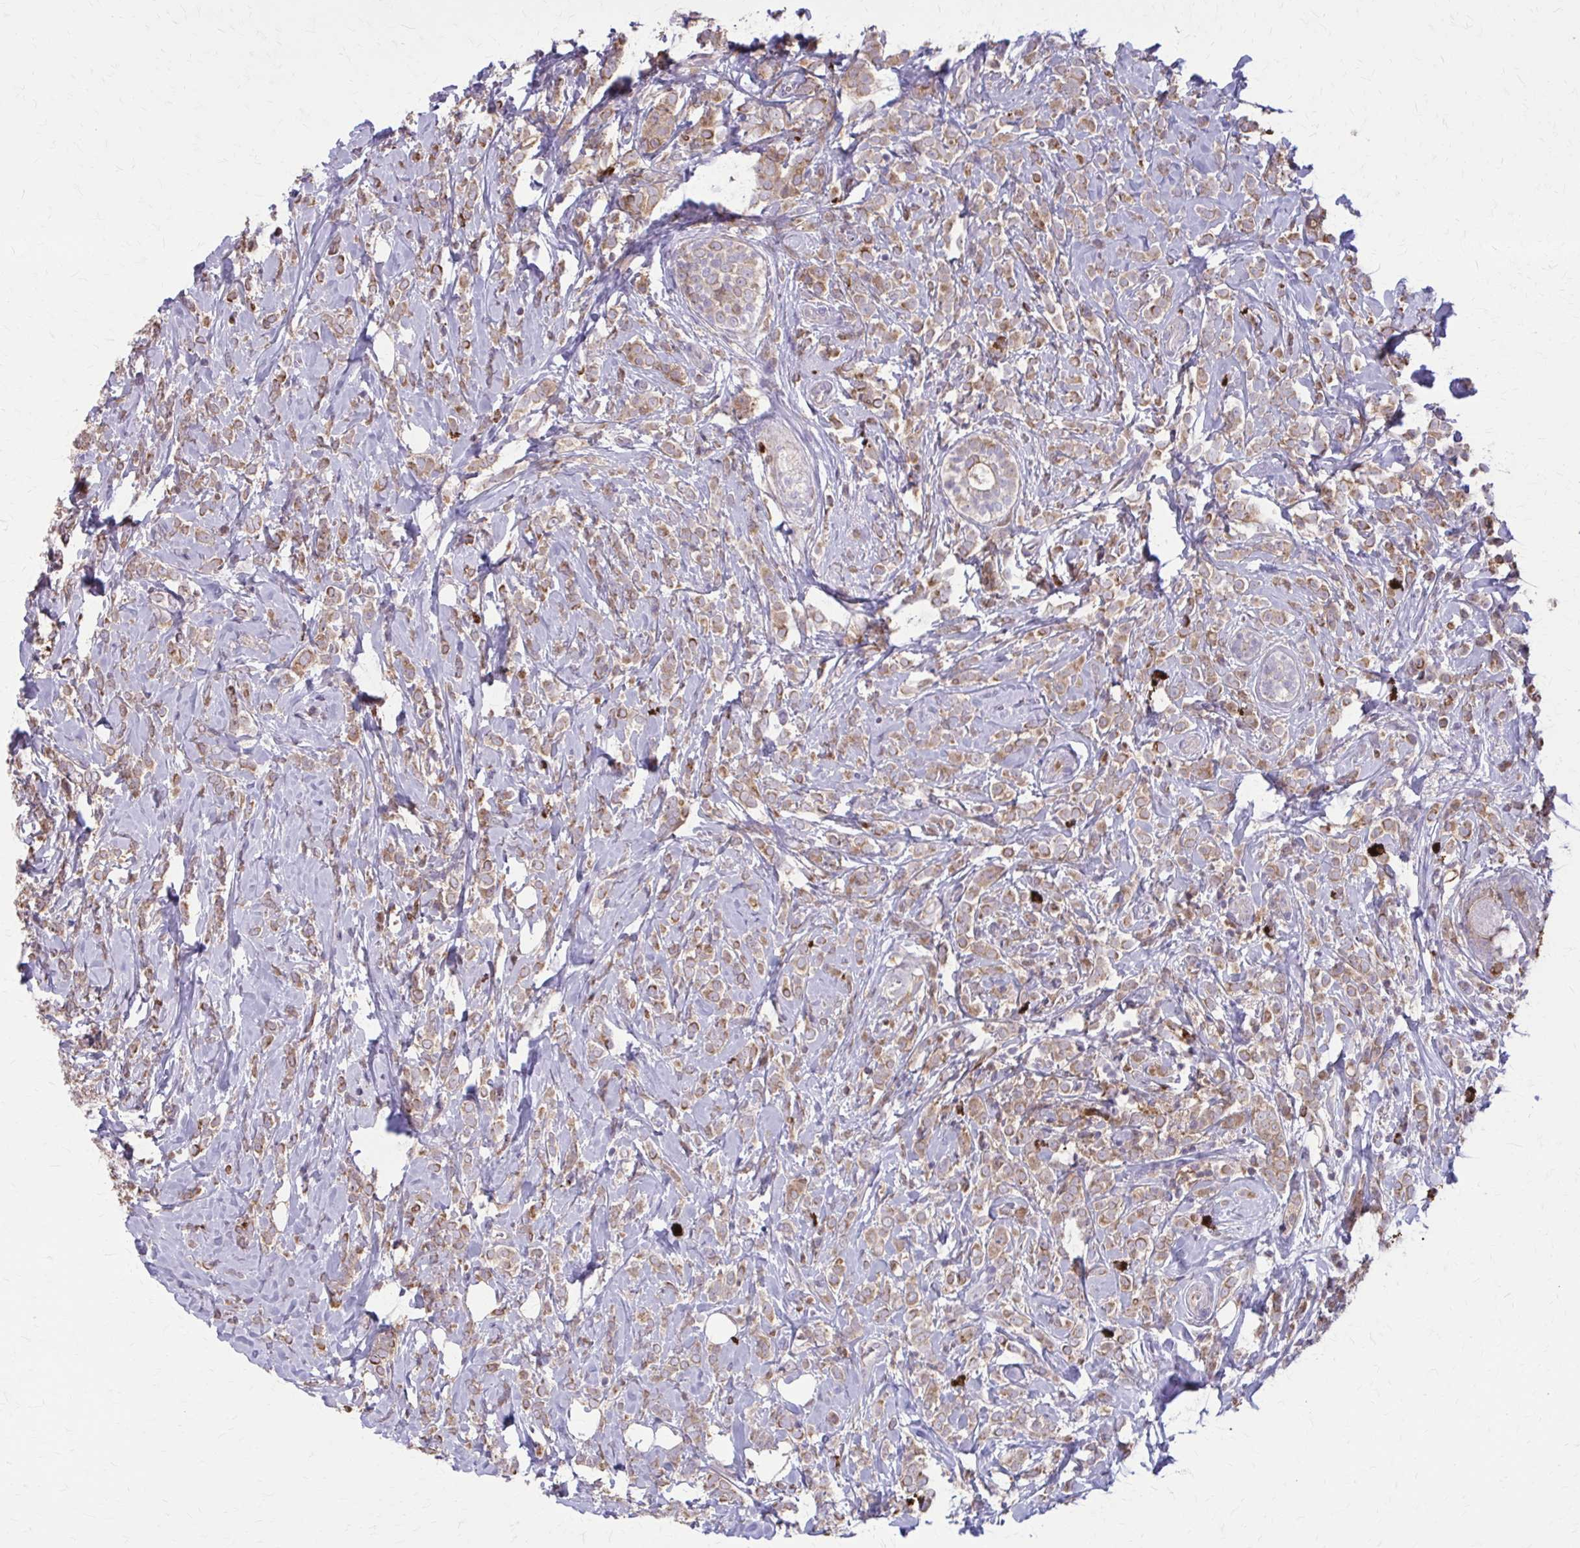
{"staining": {"intensity": "moderate", "quantity": ">75%", "location": "cytoplasmic/membranous"}, "tissue": "breast cancer", "cell_type": "Tumor cells", "image_type": "cancer", "snomed": [{"axis": "morphology", "description": "Lobular carcinoma"}, {"axis": "topography", "description": "Breast"}], "caption": "Moderate cytoplasmic/membranous positivity for a protein is present in about >75% of tumor cells of lobular carcinoma (breast) using immunohistochemistry.", "gene": "NRBF2", "patient": {"sex": "female", "age": 49}}